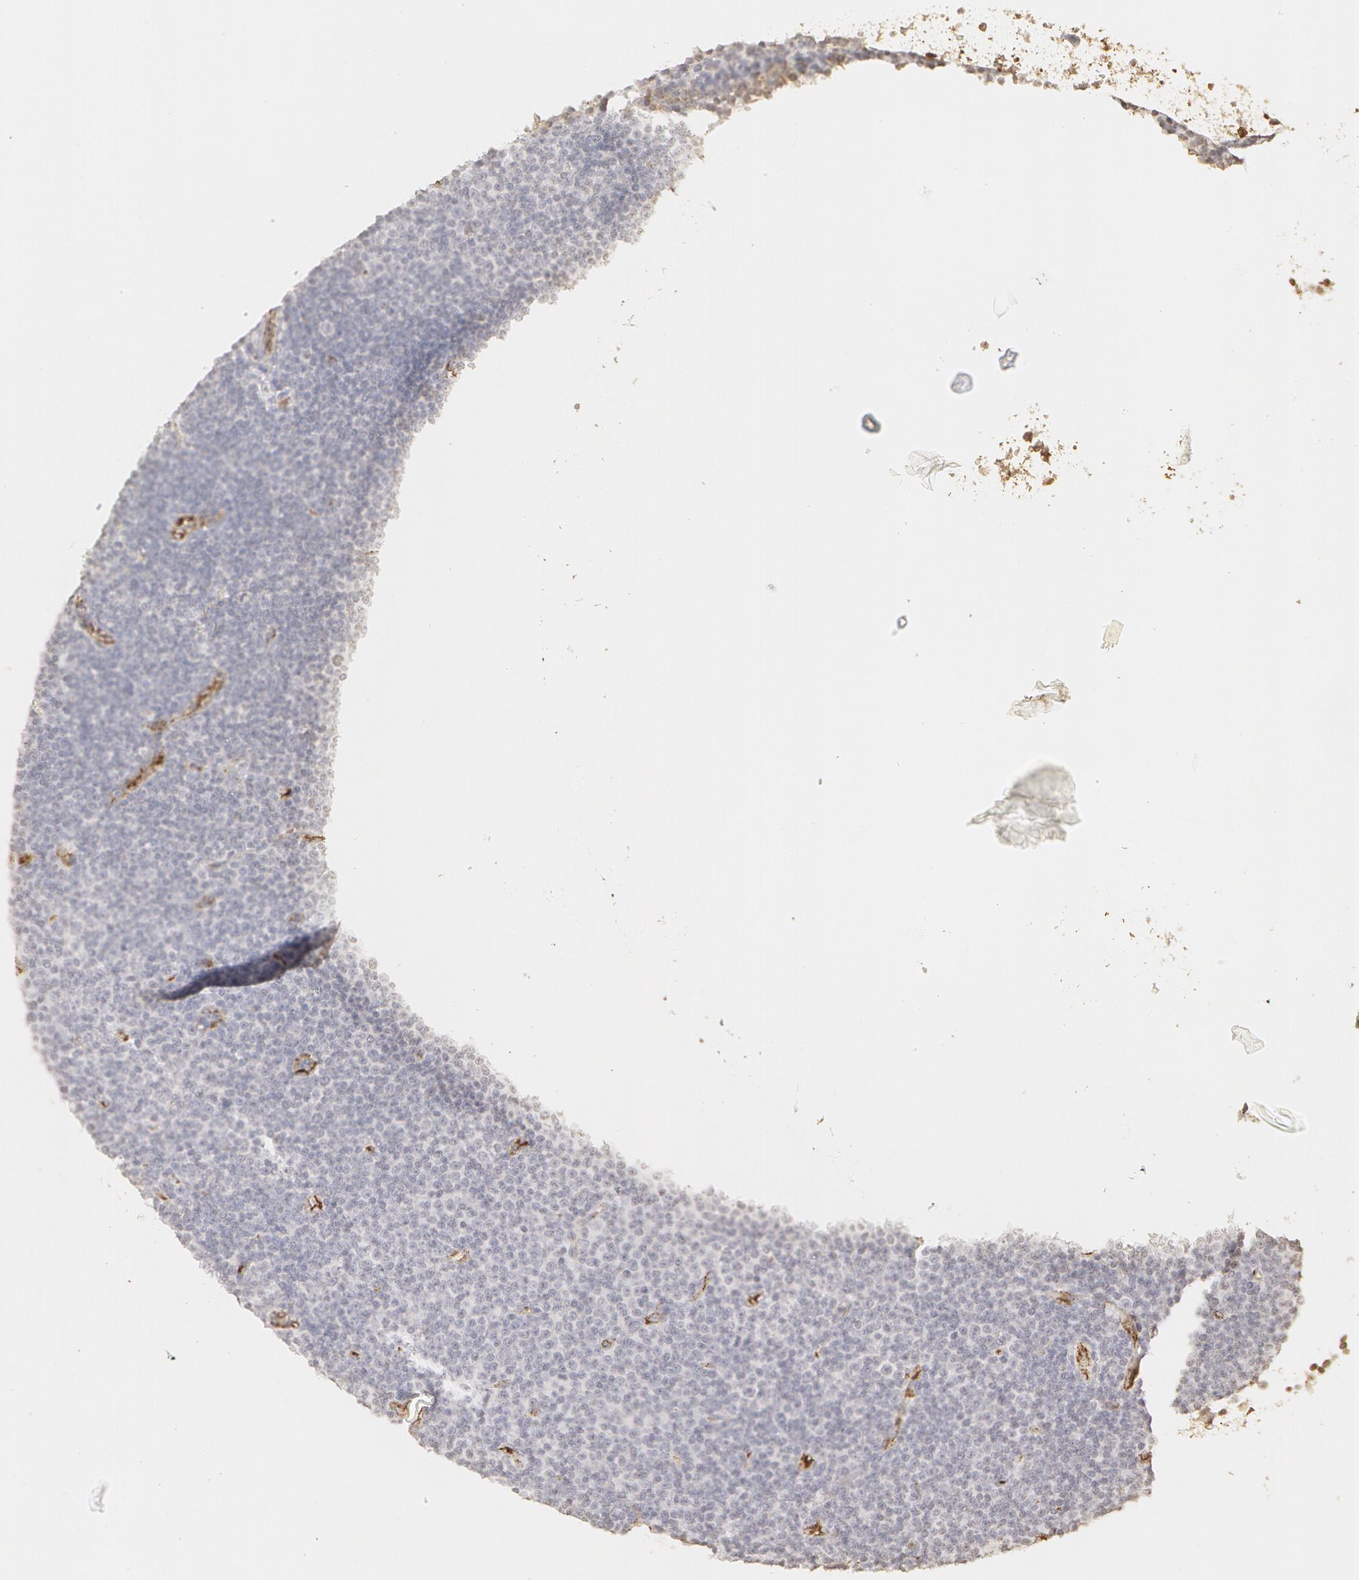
{"staining": {"intensity": "negative", "quantity": "none", "location": "none"}, "tissue": "lymphoma", "cell_type": "Tumor cells", "image_type": "cancer", "snomed": [{"axis": "morphology", "description": "Malignant lymphoma, non-Hodgkin's type, Low grade"}, {"axis": "topography", "description": "Lymph node"}], "caption": "This is a histopathology image of IHC staining of lymphoma, which shows no positivity in tumor cells. Nuclei are stained in blue.", "gene": "VWF", "patient": {"sex": "male", "age": 57}}